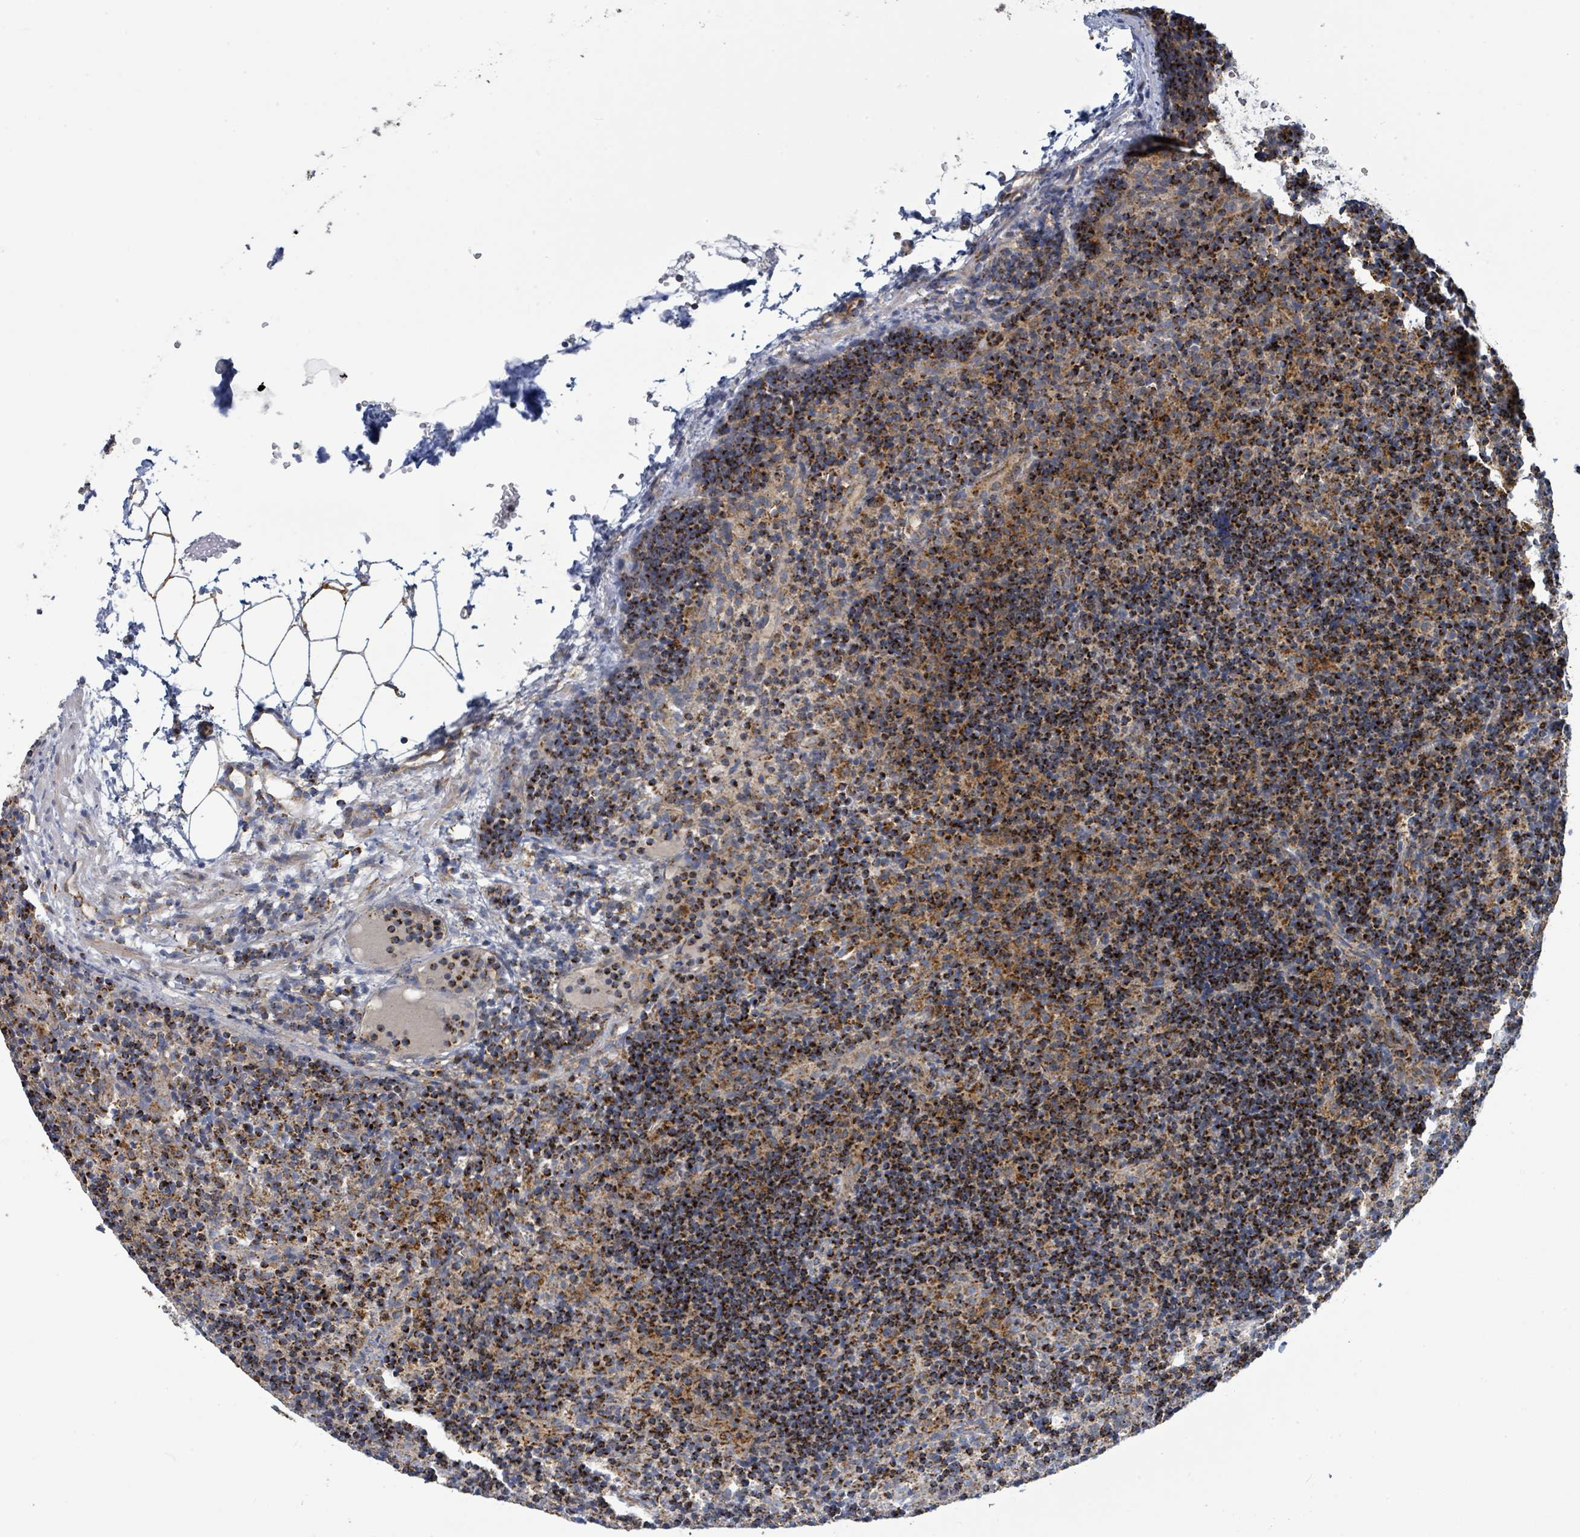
{"staining": {"intensity": "weak", "quantity": "<25%", "location": "cytoplasmic/membranous"}, "tissue": "lymph node", "cell_type": "Germinal center cells", "image_type": "normal", "snomed": [{"axis": "morphology", "description": "Normal tissue, NOS"}, {"axis": "topography", "description": "Lymph node"}], "caption": "This is an IHC micrograph of normal human lymph node. There is no staining in germinal center cells.", "gene": "SUCLG2", "patient": {"sex": "female", "age": 30}}